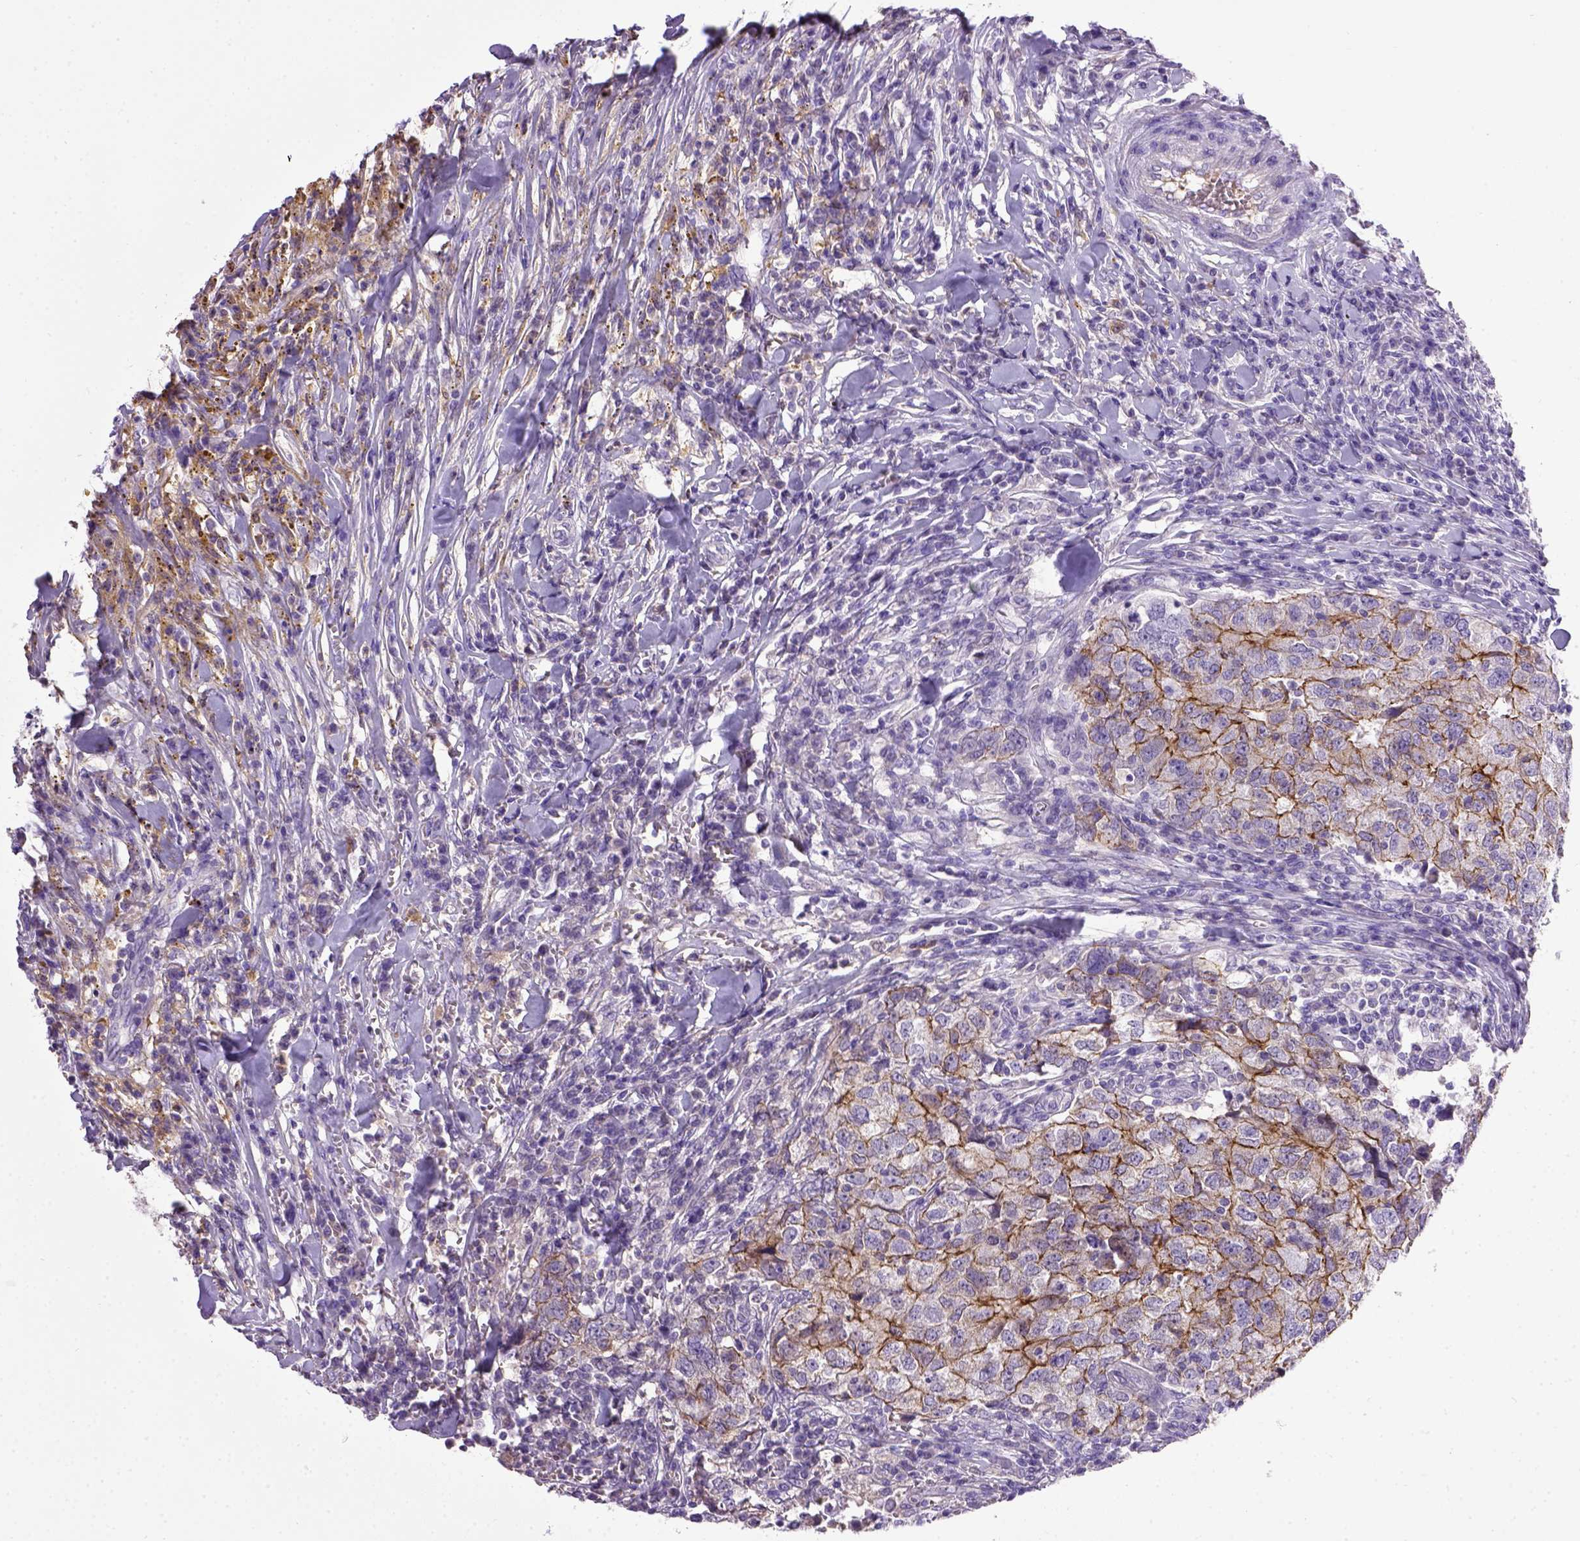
{"staining": {"intensity": "strong", "quantity": "25%-75%", "location": "cytoplasmic/membranous"}, "tissue": "breast cancer", "cell_type": "Tumor cells", "image_type": "cancer", "snomed": [{"axis": "morphology", "description": "Duct carcinoma"}, {"axis": "topography", "description": "Breast"}], "caption": "A histopathology image of breast cancer stained for a protein demonstrates strong cytoplasmic/membranous brown staining in tumor cells.", "gene": "CDH1", "patient": {"sex": "female", "age": 30}}